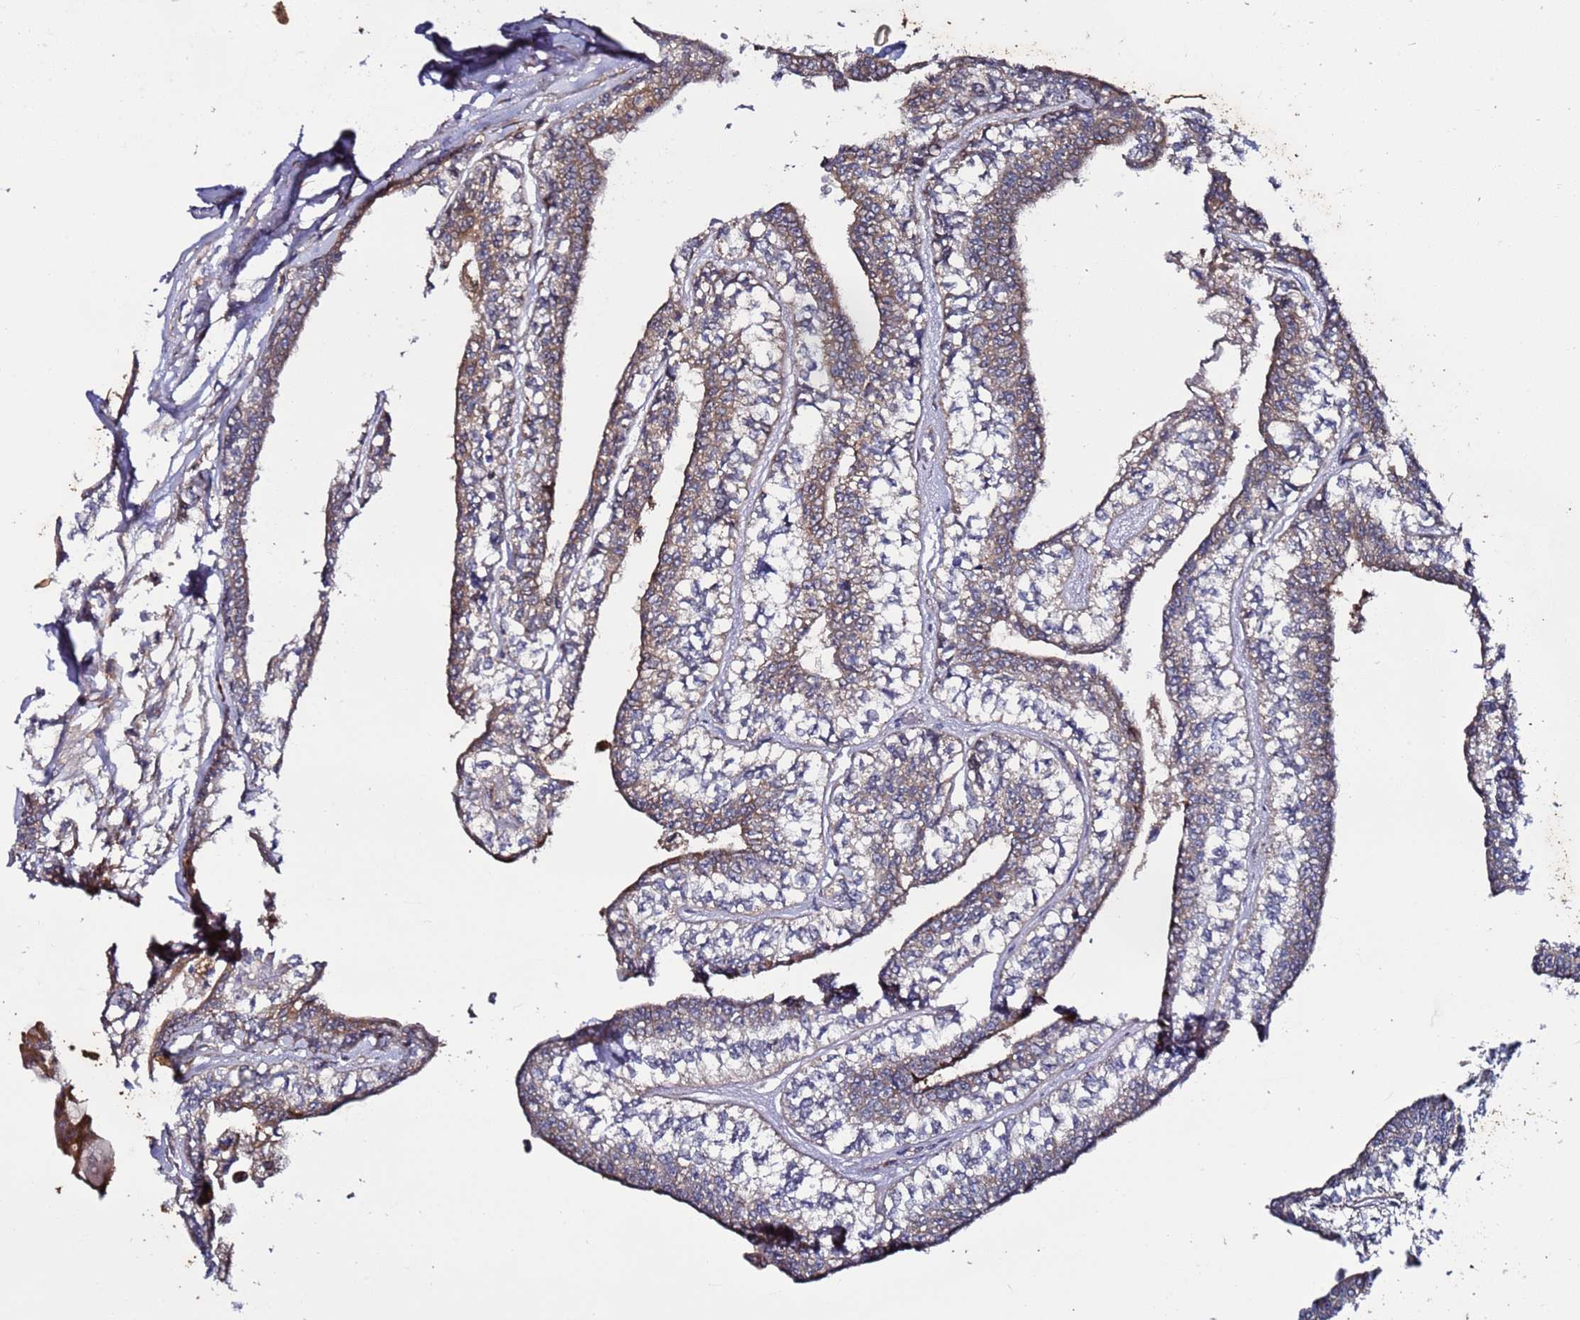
{"staining": {"intensity": "weak", "quantity": "<25%", "location": "cytoplasmic/membranous"}, "tissue": "head and neck cancer", "cell_type": "Tumor cells", "image_type": "cancer", "snomed": [{"axis": "morphology", "description": "Adenocarcinoma, NOS"}, {"axis": "topography", "description": "Head-Neck"}], "caption": "Tumor cells show no significant protein staining in adenocarcinoma (head and neck).", "gene": "TMEM176B", "patient": {"sex": "female", "age": 73}}